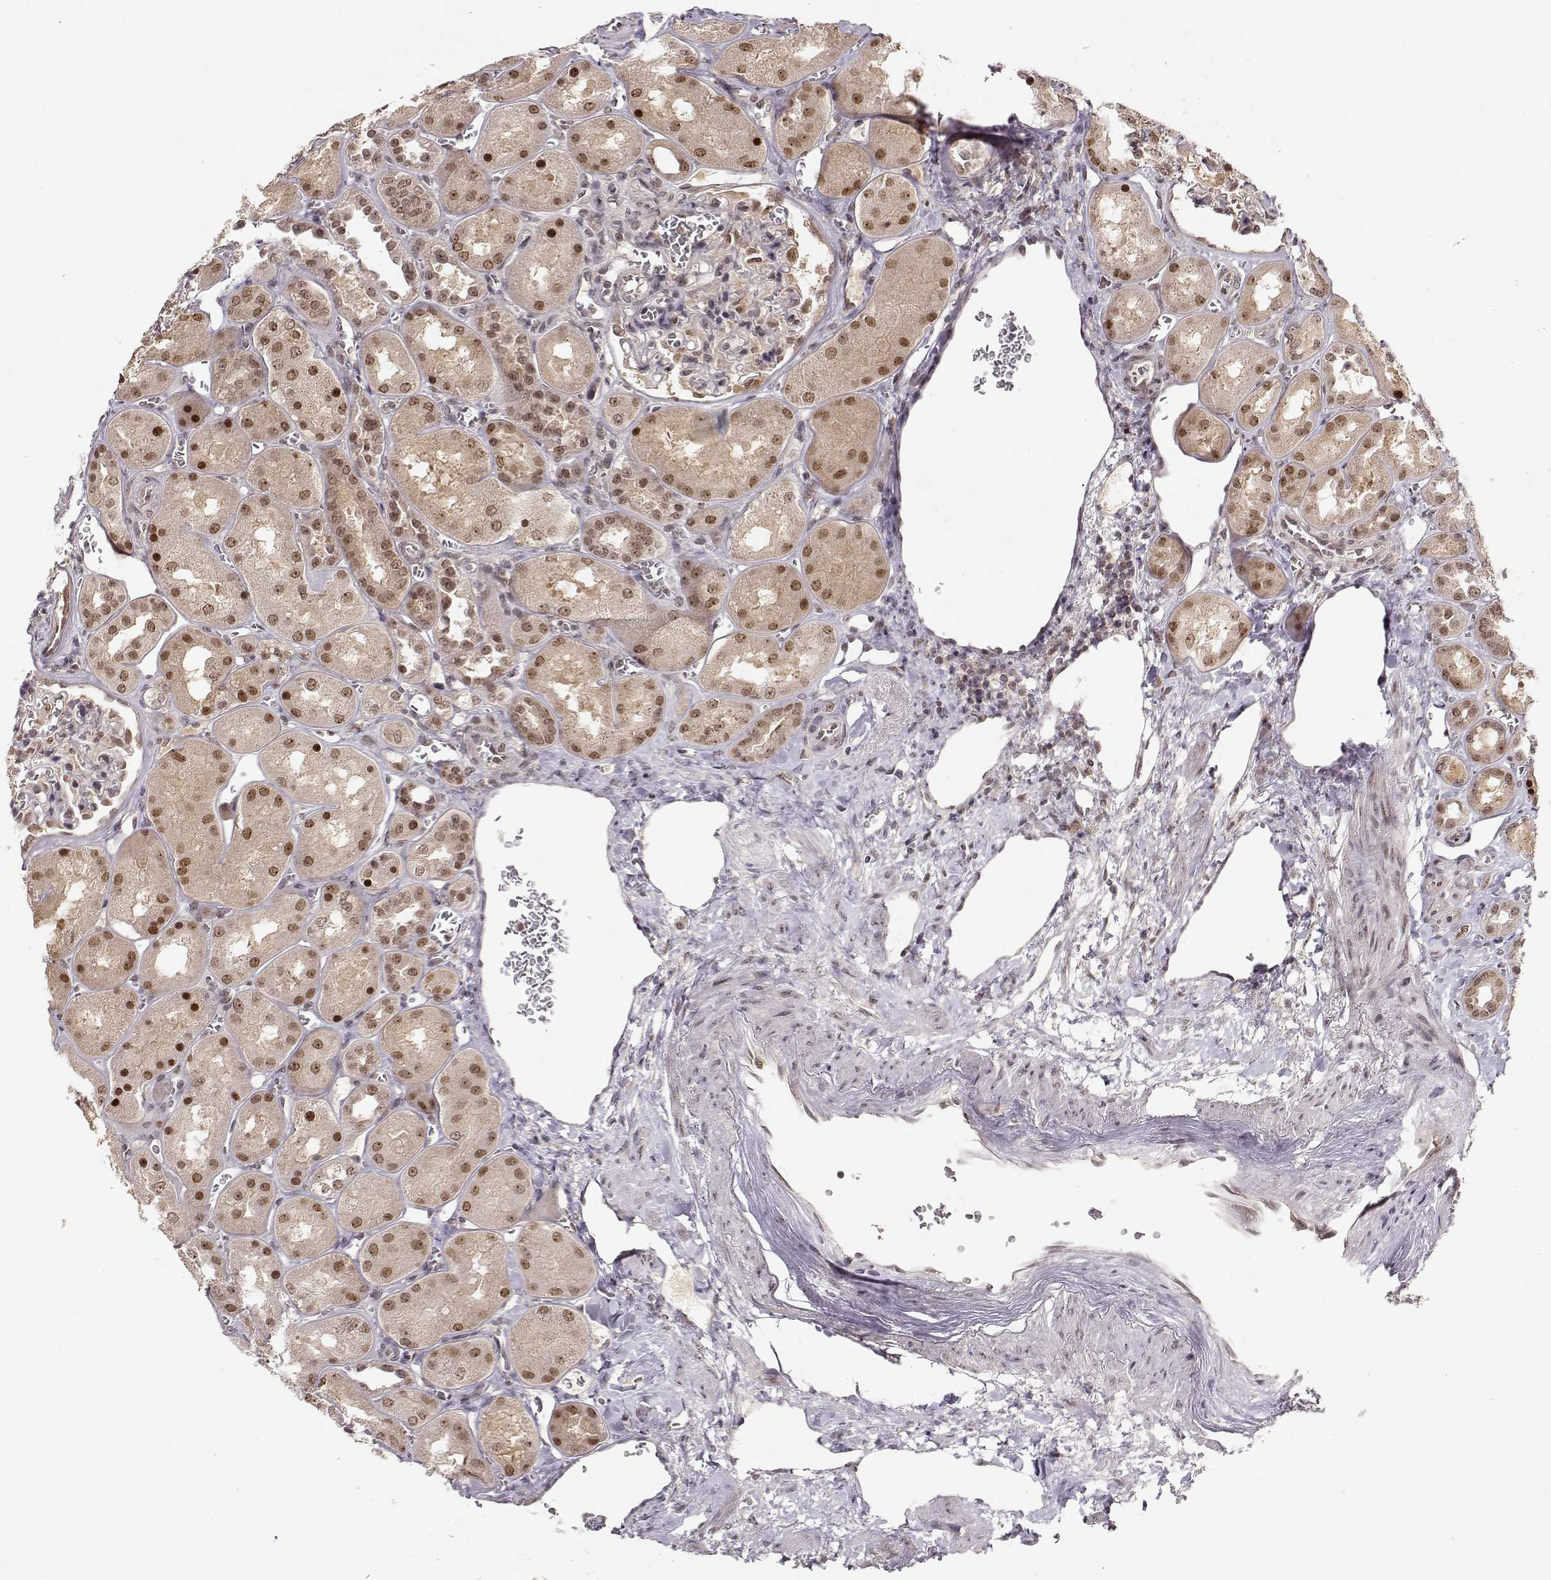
{"staining": {"intensity": "moderate", "quantity": "<25%", "location": "nuclear"}, "tissue": "kidney", "cell_type": "Cells in glomeruli", "image_type": "normal", "snomed": [{"axis": "morphology", "description": "Normal tissue, NOS"}, {"axis": "topography", "description": "Kidney"}], "caption": "This micrograph exhibits immunohistochemistry staining of unremarkable kidney, with low moderate nuclear expression in about <25% of cells in glomeruli.", "gene": "CSNK2A1", "patient": {"sex": "male", "age": 73}}